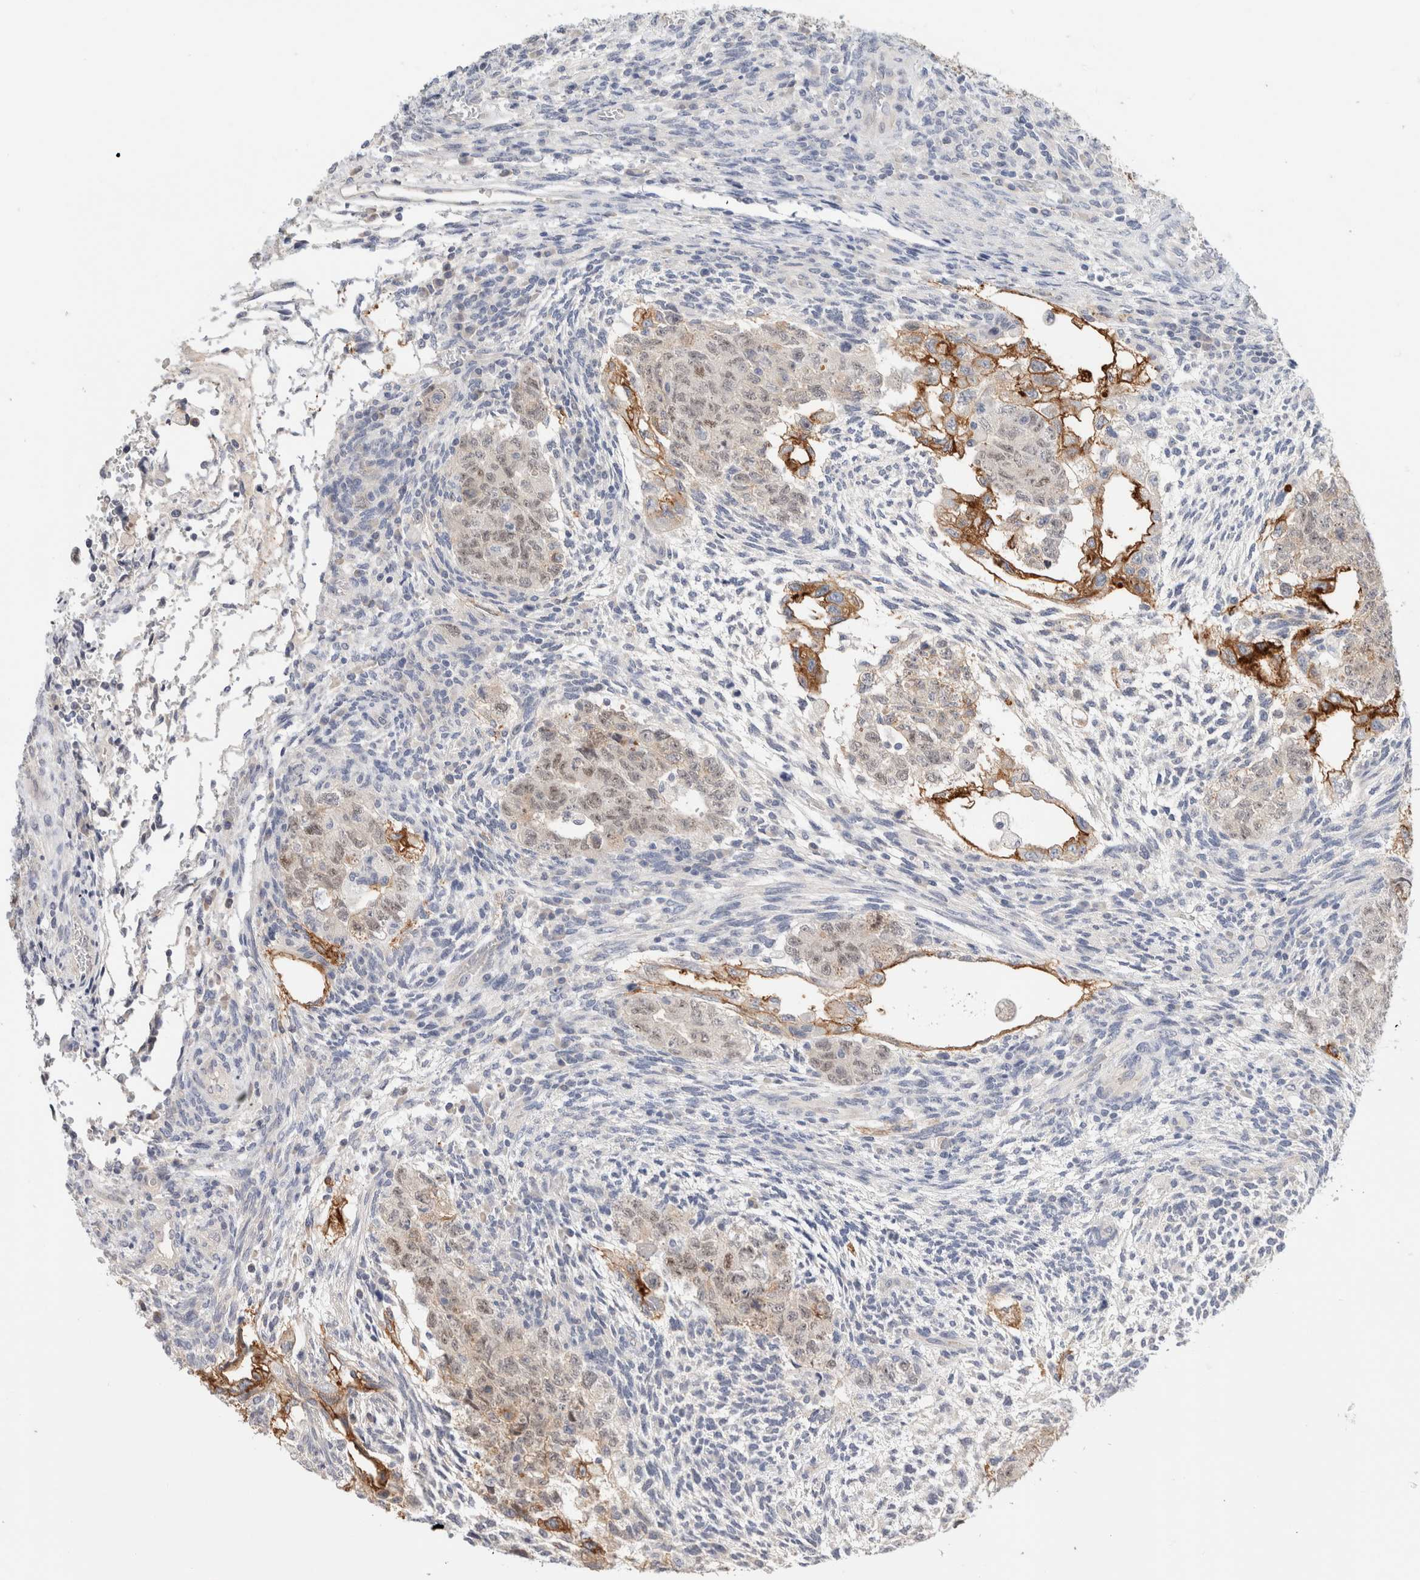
{"staining": {"intensity": "moderate", "quantity": "<25%", "location": "cytoplasmic/membranous"}, "tissue": "testis cancer", "cell_type": "Tumor cells", "image_type": "cancer", "snomed": [{"axis": "morphology", "description": "Normal tissue, NOS"}, {"axis": "morphology", "description": "Carcinoma, Embryonal, NOS"}, {"axis": "topography", "description": "Testis"}], "caption": "Immunohistochemistry (IHC) photomicrograph of neoplastic tissue: human testis cancer stained using IHC exhibits low levels of moderate protein expression localized specifically in the cytoplasmic/membranous of tumor cells, appearing as a cytoplasmic/membranous brown color.", "gene": "SPRTN", "patient": {"sex": "male", "age": 36}}